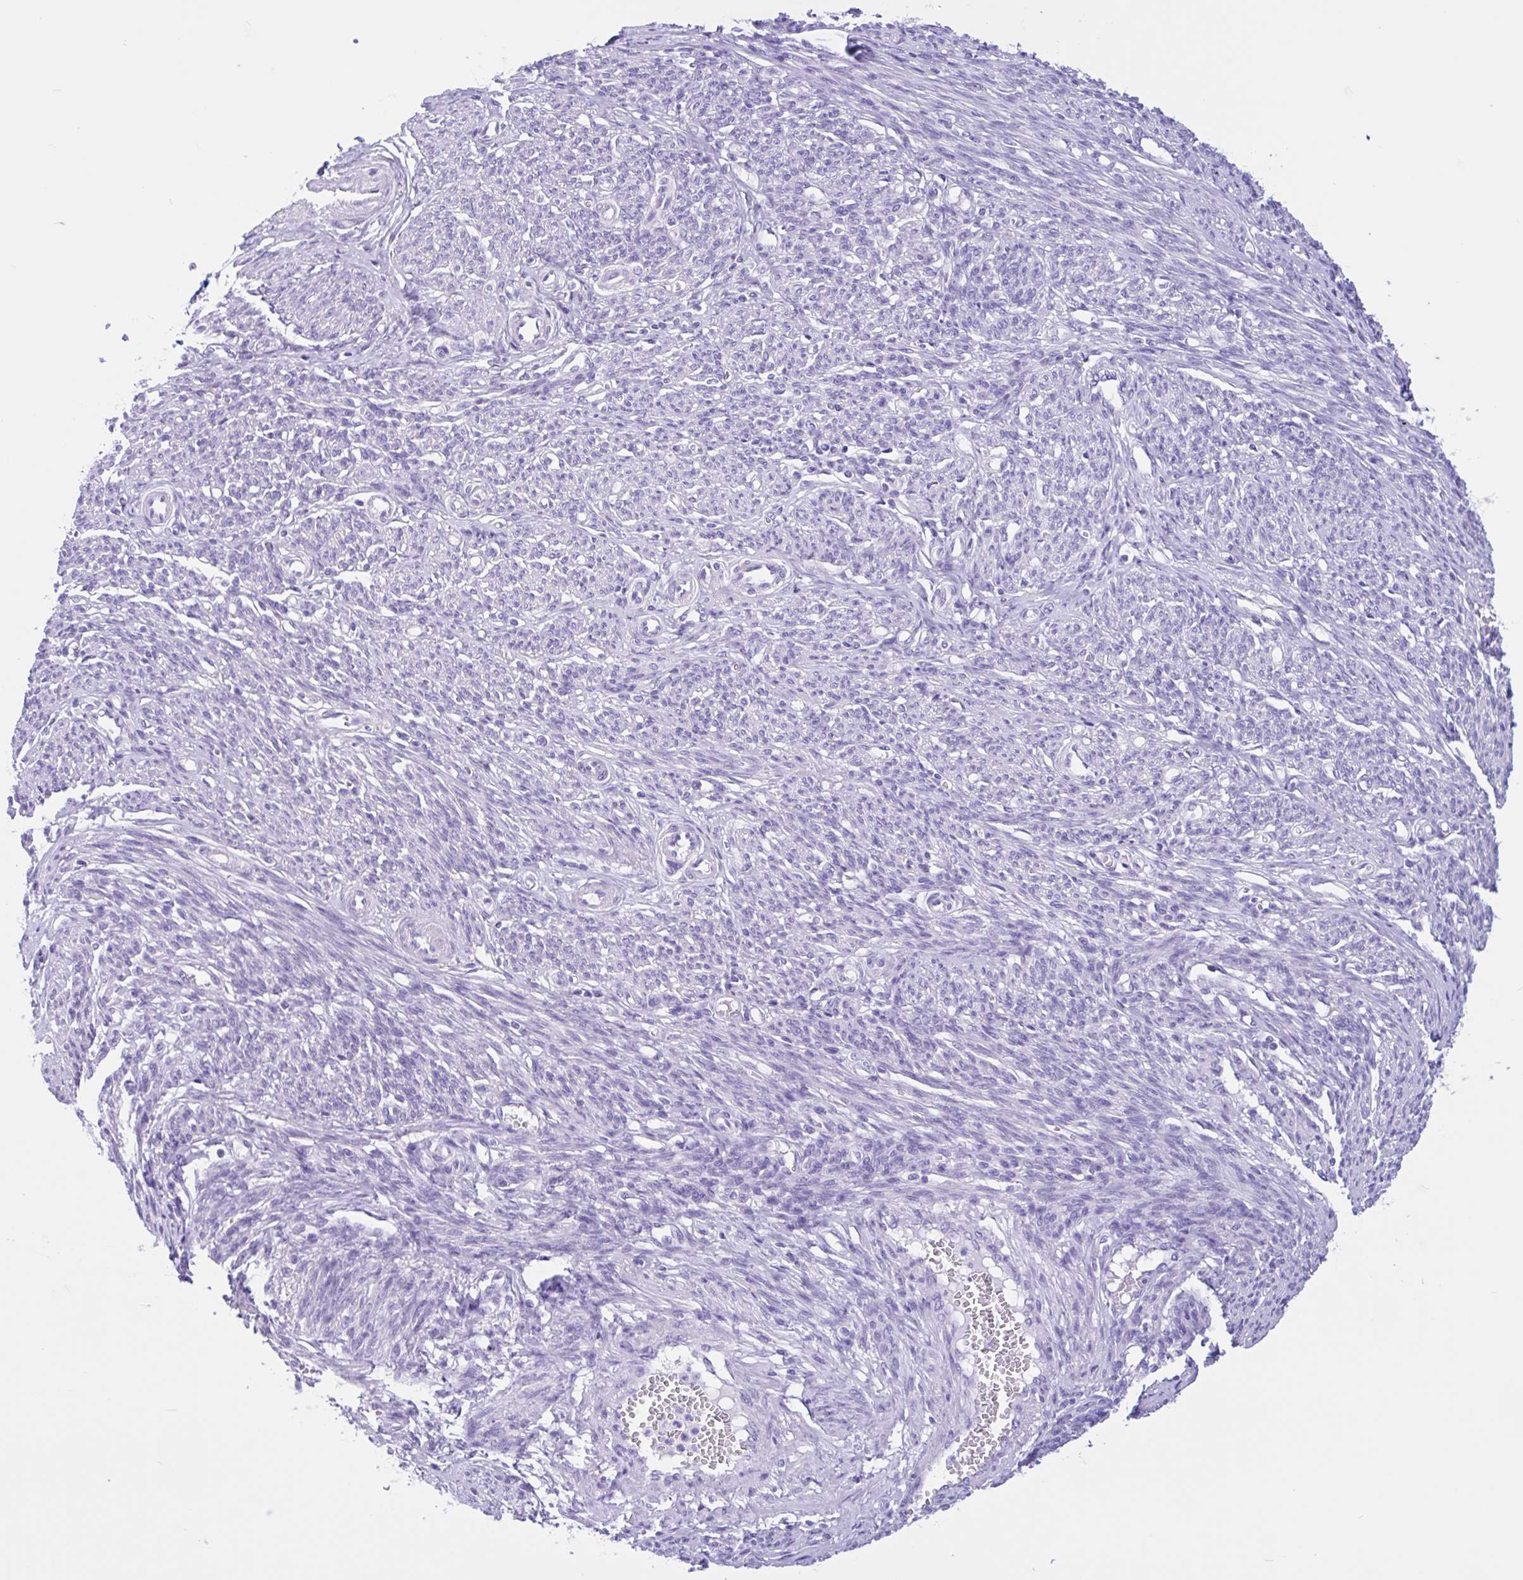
{"staining": {"intensity": "negative", "quantity": "none", "location": "none"}, "tissue": "endometrial cancer", "cell_type": "Tumor cells", "image_type": "cancer", "snomed": [{"axis": "morphology", "description": "Adenocarcinoma, NOS"}, {"axis": "topography", "description": "Endometrium"}], "caption": "High magnification brightfield microscopy of endometrial cancer stained with DAB (brown) and counterstained with hematoxylin (blue): tumor cells show no significant expression.", "gene": "IAPP", "patient": {"sex": "female", "age": 62}}